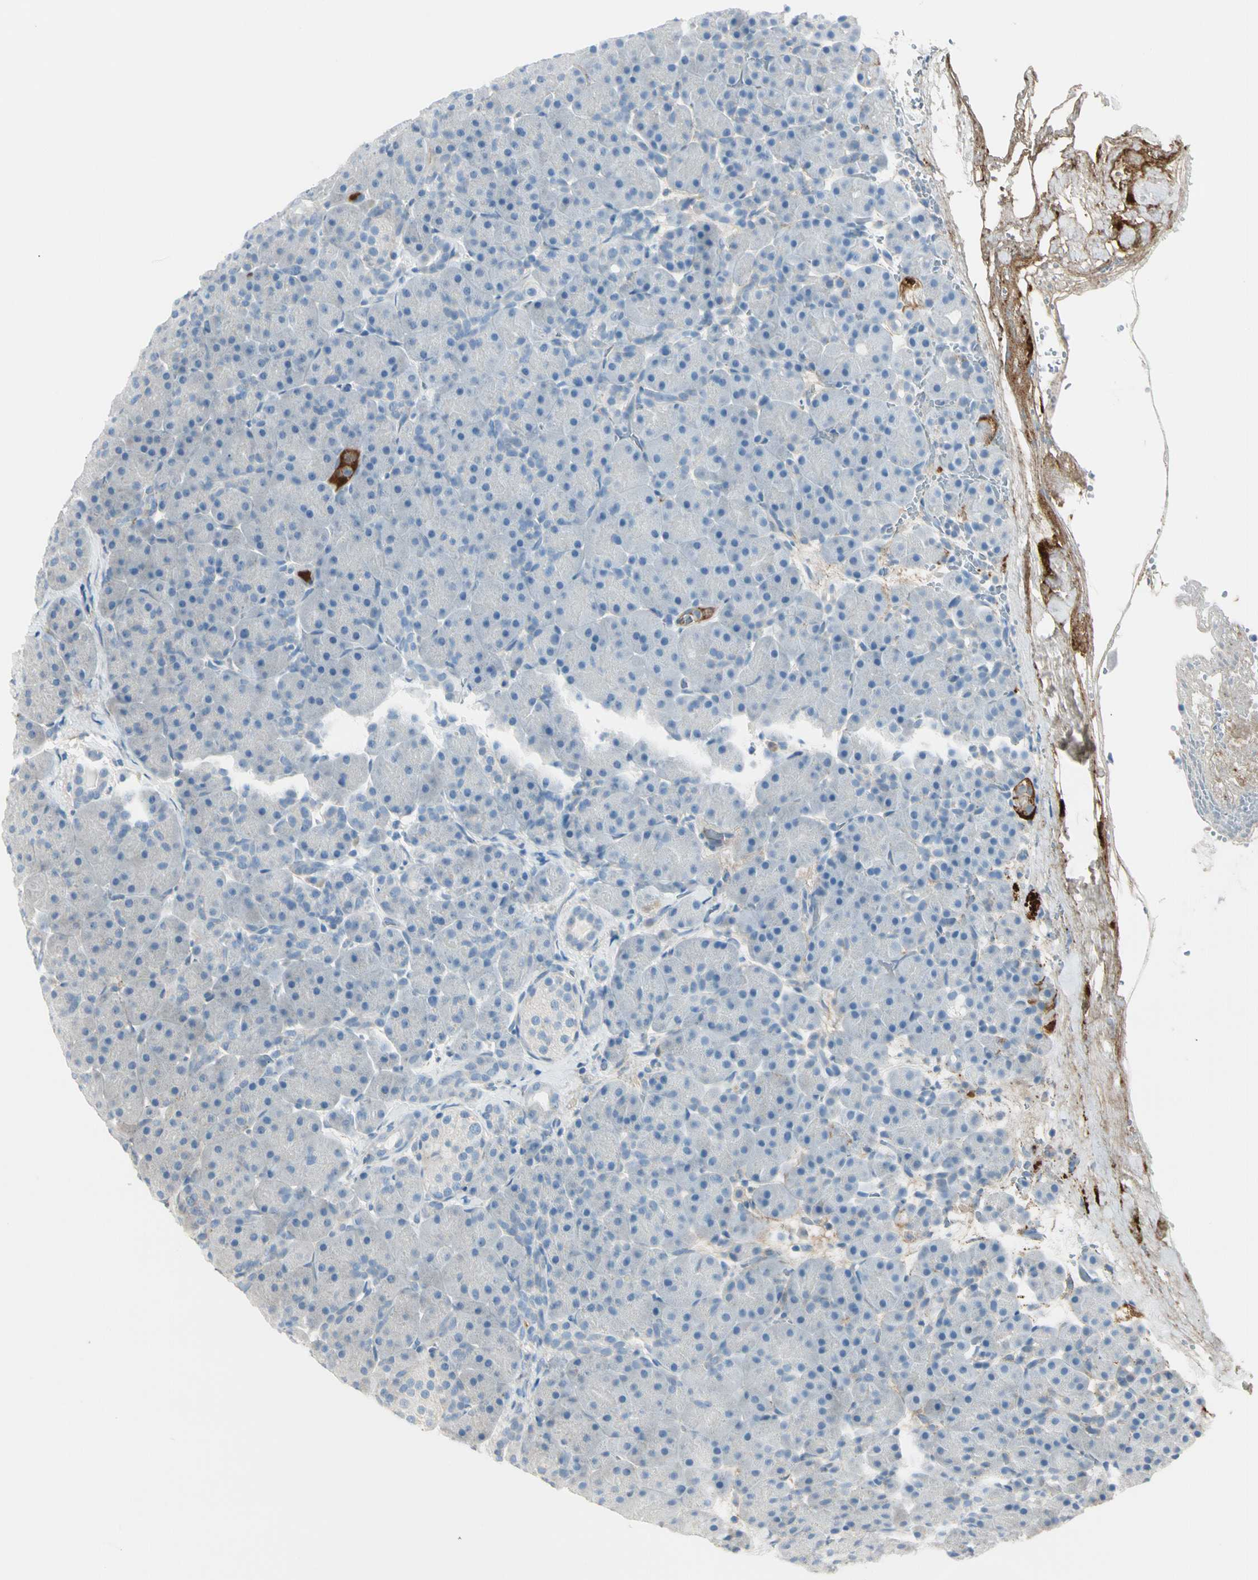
{"staining": {"intensity": "negative", "quantity": "none", "location": "none"}, "tissue": "pancreas", "cell_type": "Exocrine glandular cells", "image_type": "normal", "snomed": [{"axis": "morphology", "description": "Normal tissue, NOS"}, {"axis": "topography", "description": "Pancreas"}], "caption": "Exocrine glandular cells show no significant protein positivity in unremarkable pancreas.", "gene": "SERPIND1", "patient": {"sex": "male", "age": 66}}